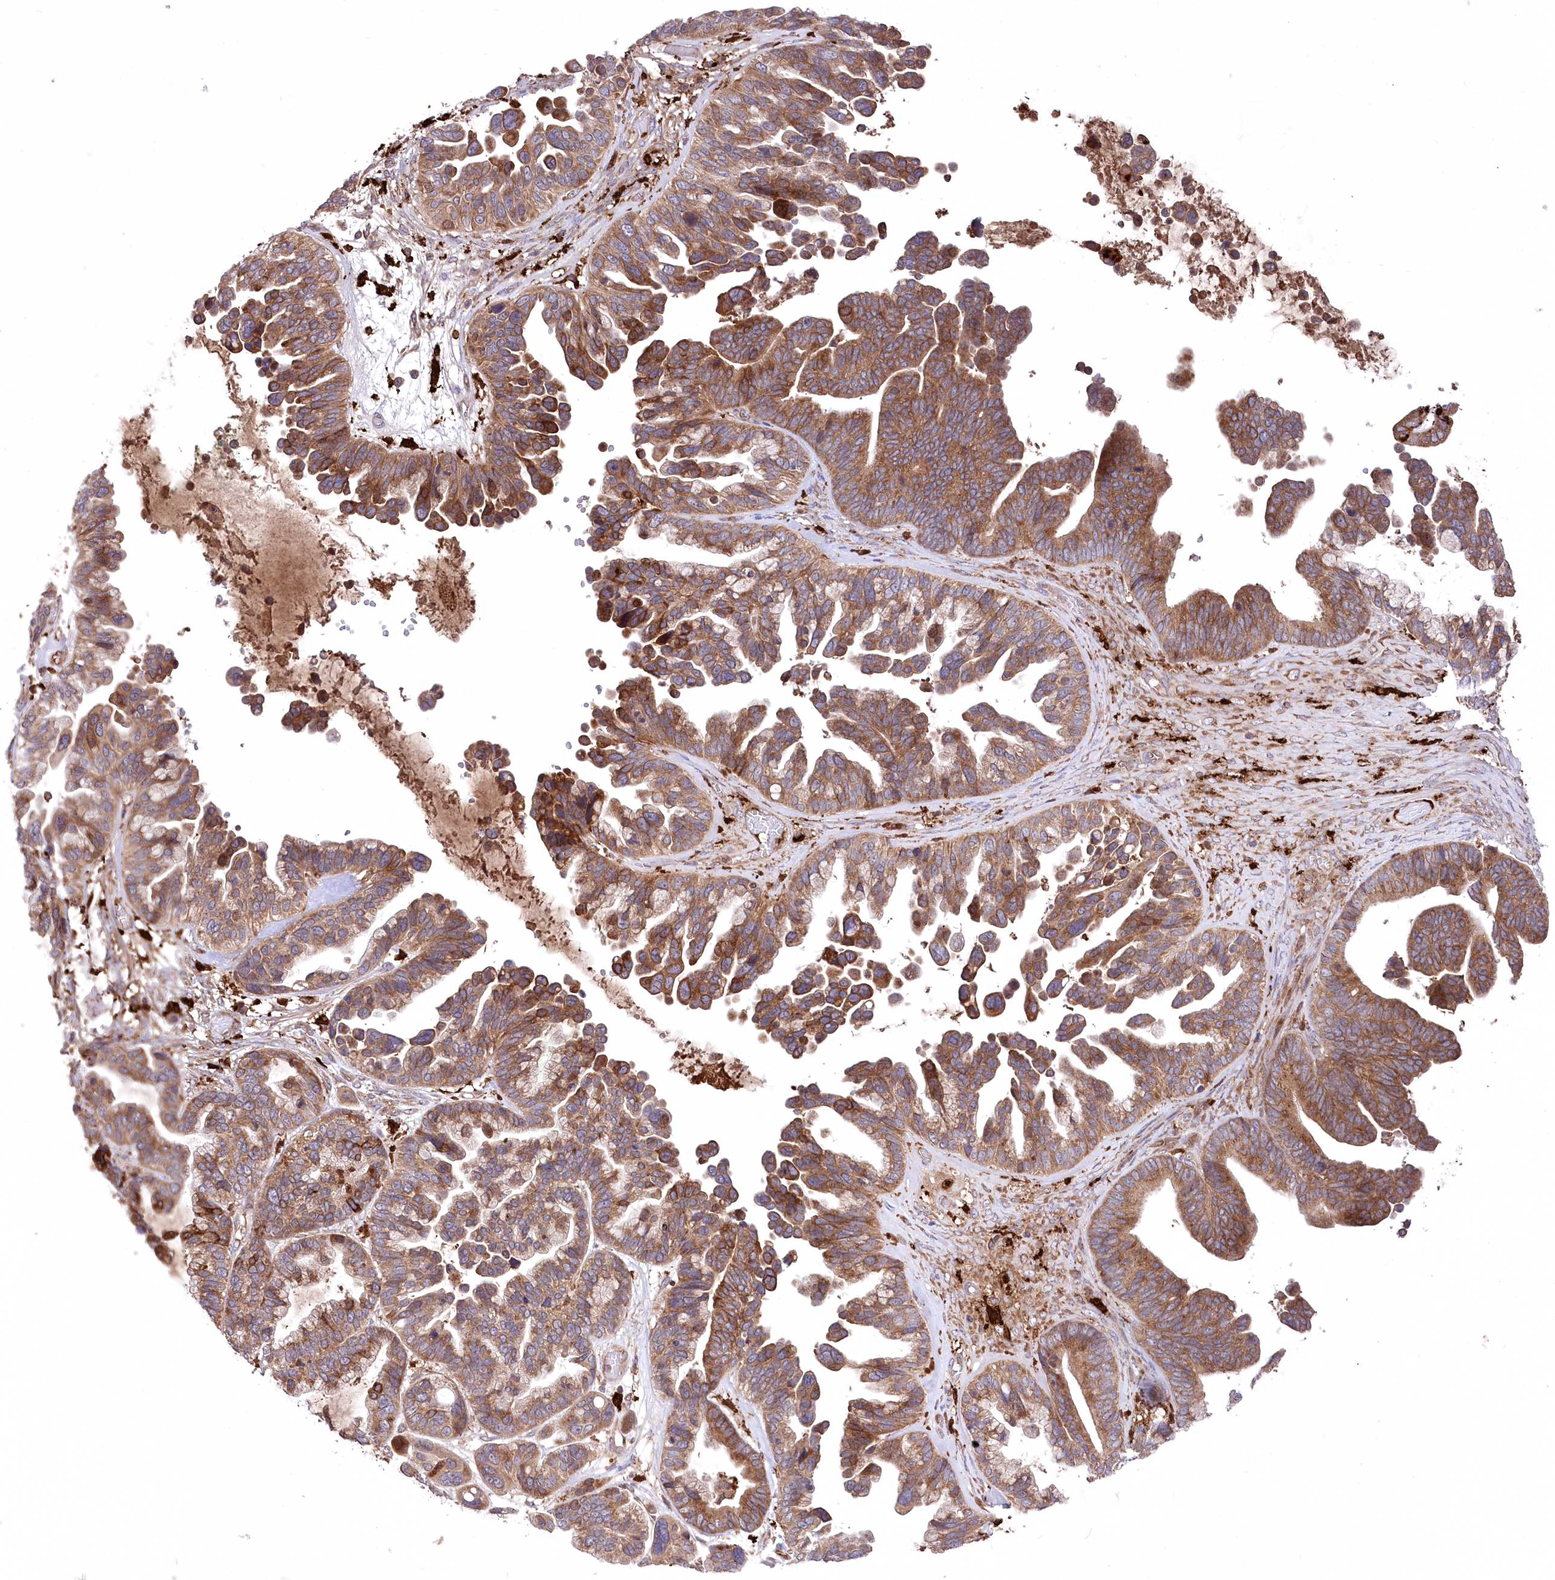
{"staining": {"intensity": "moderate", "quantity": ">75%", "location": "cytoplasmic/membranous"}, "tissue": "ovarian cancer", "cell_type": "Tumor cells", "image_type": "cancer", "snomed": [{"axis": "morphology", "description": "Cystadenocarcinoma, serous, NOS"}, {"axis": "topography", "description": "Ovary"}], "caption": "The photomicrograph reveals a brown stain indicating the presence of a protein in the cytoplasmic/membranous of tumor cells in ovarian cancer (serous cystadenocarcinoma). The protein of interest is stained brown, and the nuclei are stained in blue (DAB IHC with brightfield microscopy, high magnification).", "gene": "PPP1R21", "patient": {"sex": "female", "age": 56}}